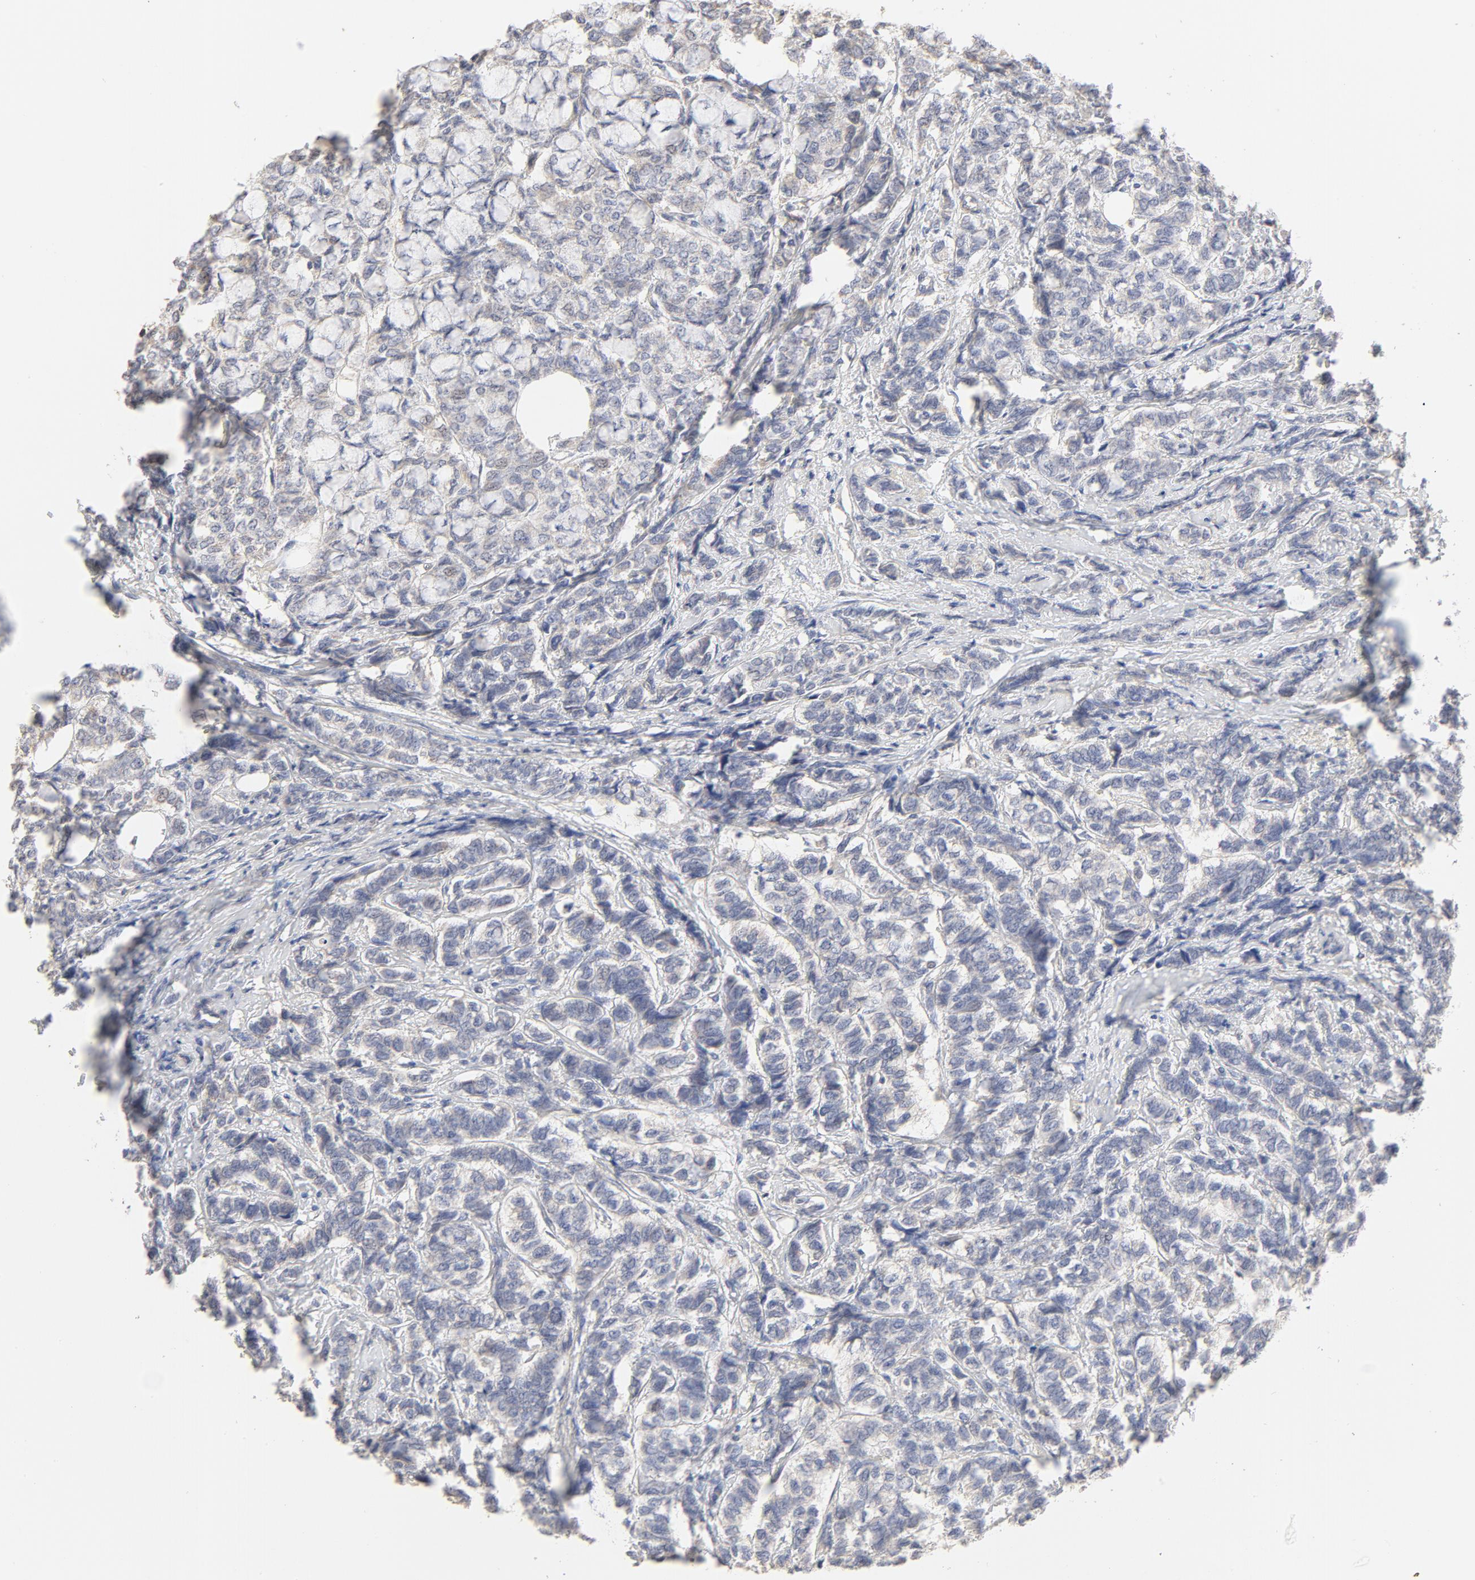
{"staining": {"intensity": "negative", "quantity": "none", "location": "none"}, "tissue": "breast cancer", "cell_type": "Tumor cells", "image_type": "cancer", "snomed": [{"axis": "morphology", "description": "Lobular carcinoma"}, {"axis": "topography", "description": "Breast"}], "caption": "Immunohistochemistry (IHC) photomicrograph of neoplastic tissue: breast cancer stained with DAB (3,3'-diaminobenzidine) shows no significant protein staining in tumor cells.", "gene": "FCGBP", "patient": {"sex": "female", "age": 60}}